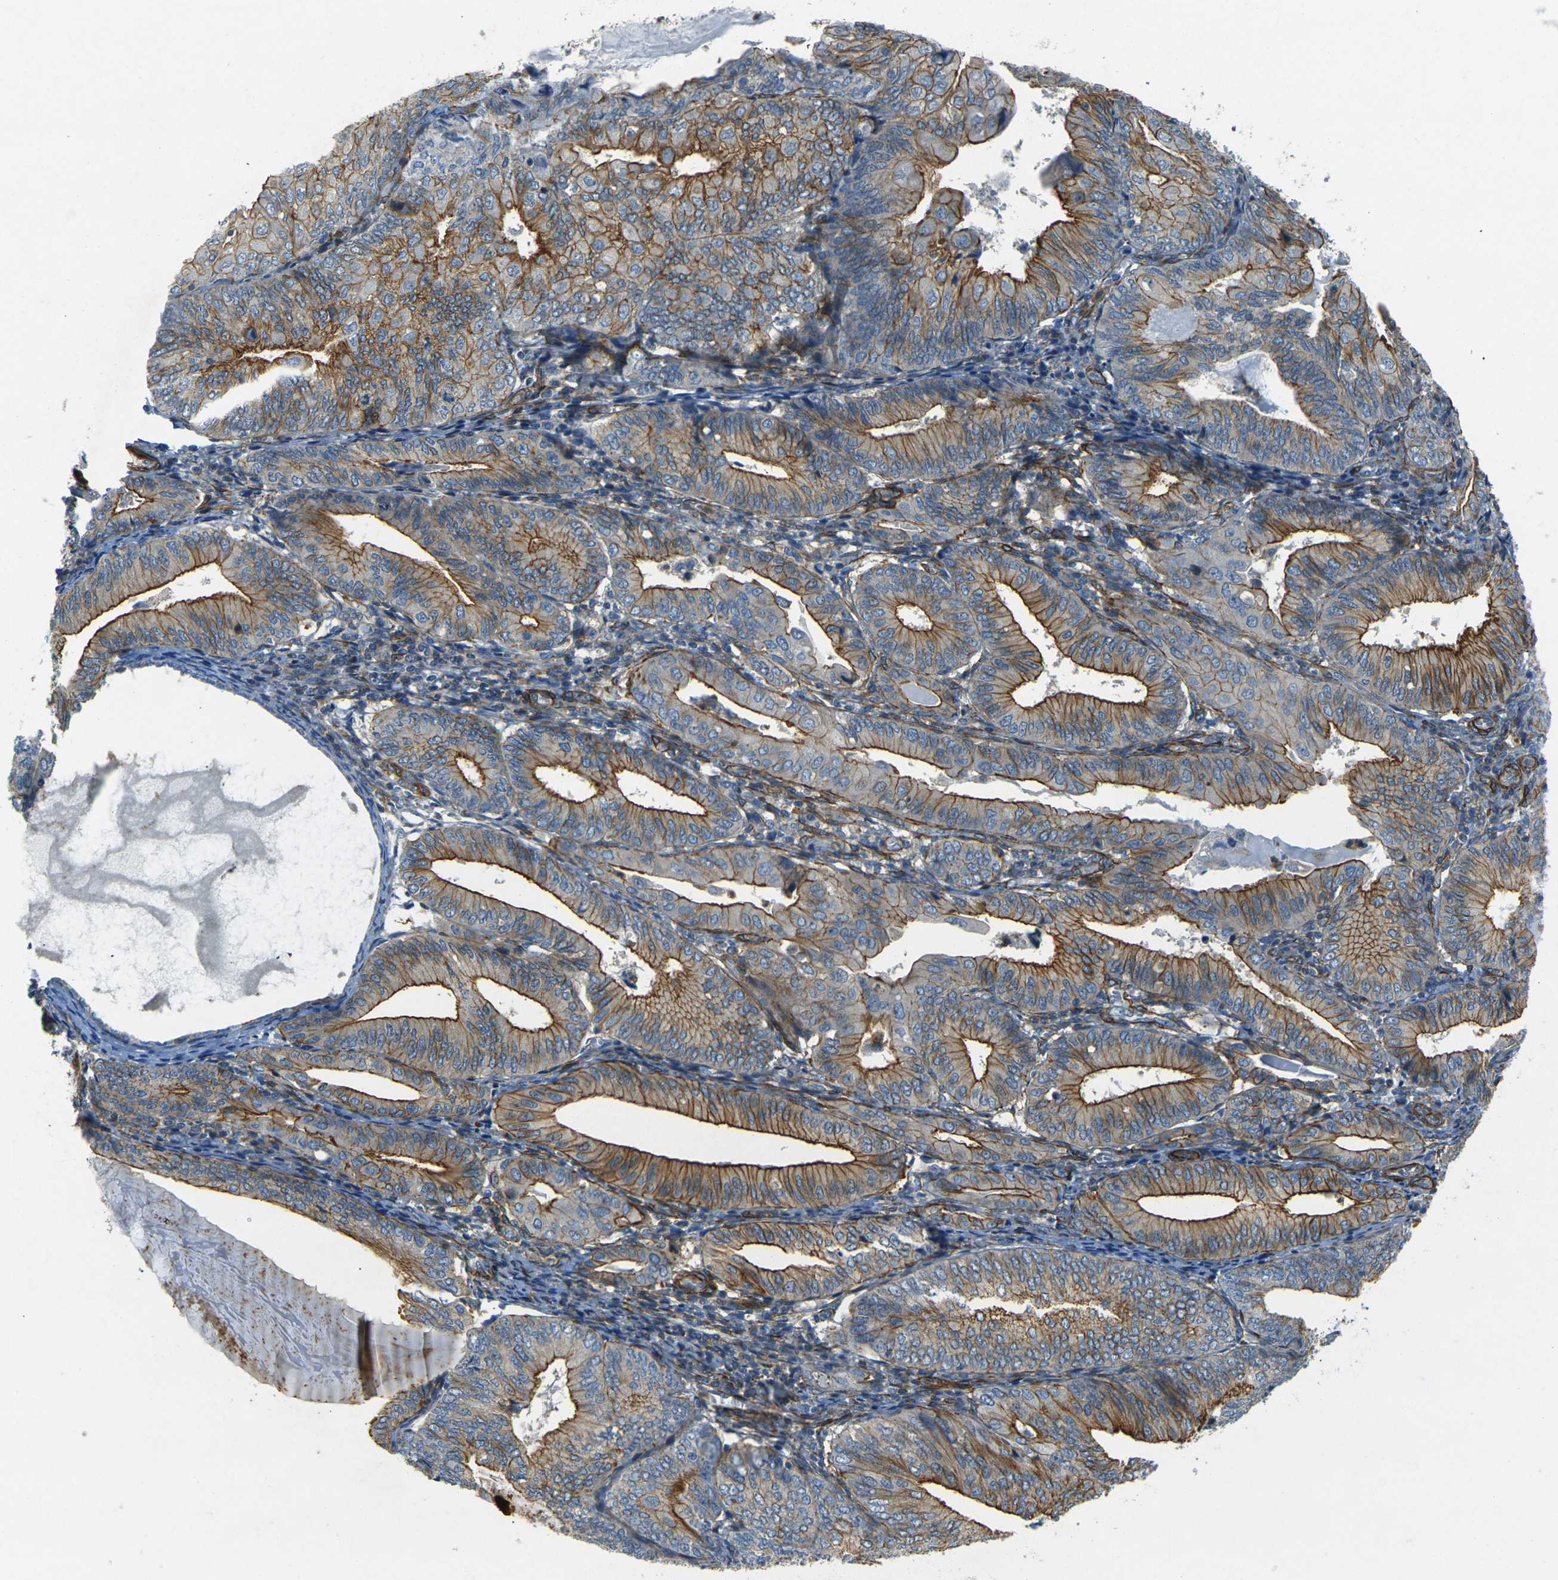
{"staining": {"intensity": "moderate", "quantity": "25%-75%", "location": "cytoplasmic/membranous"}, "tissue": "endometrial cancer", "cell_type": "Tumor cells", "image_type": "cancer", "snomed": [{"axis": "morphology", "description": "Adenocarcinoma, NOS"}, {"axis": "topography", "description": "Endometrium"}], "caption": "Endometrial adenocarcinoma tissue displays moderate cytoplasmic/membranous staining in approximately 25%-75% of tumor cells", "gene": "EPHA7", "patient": {"sex": "female", "age": 81}}